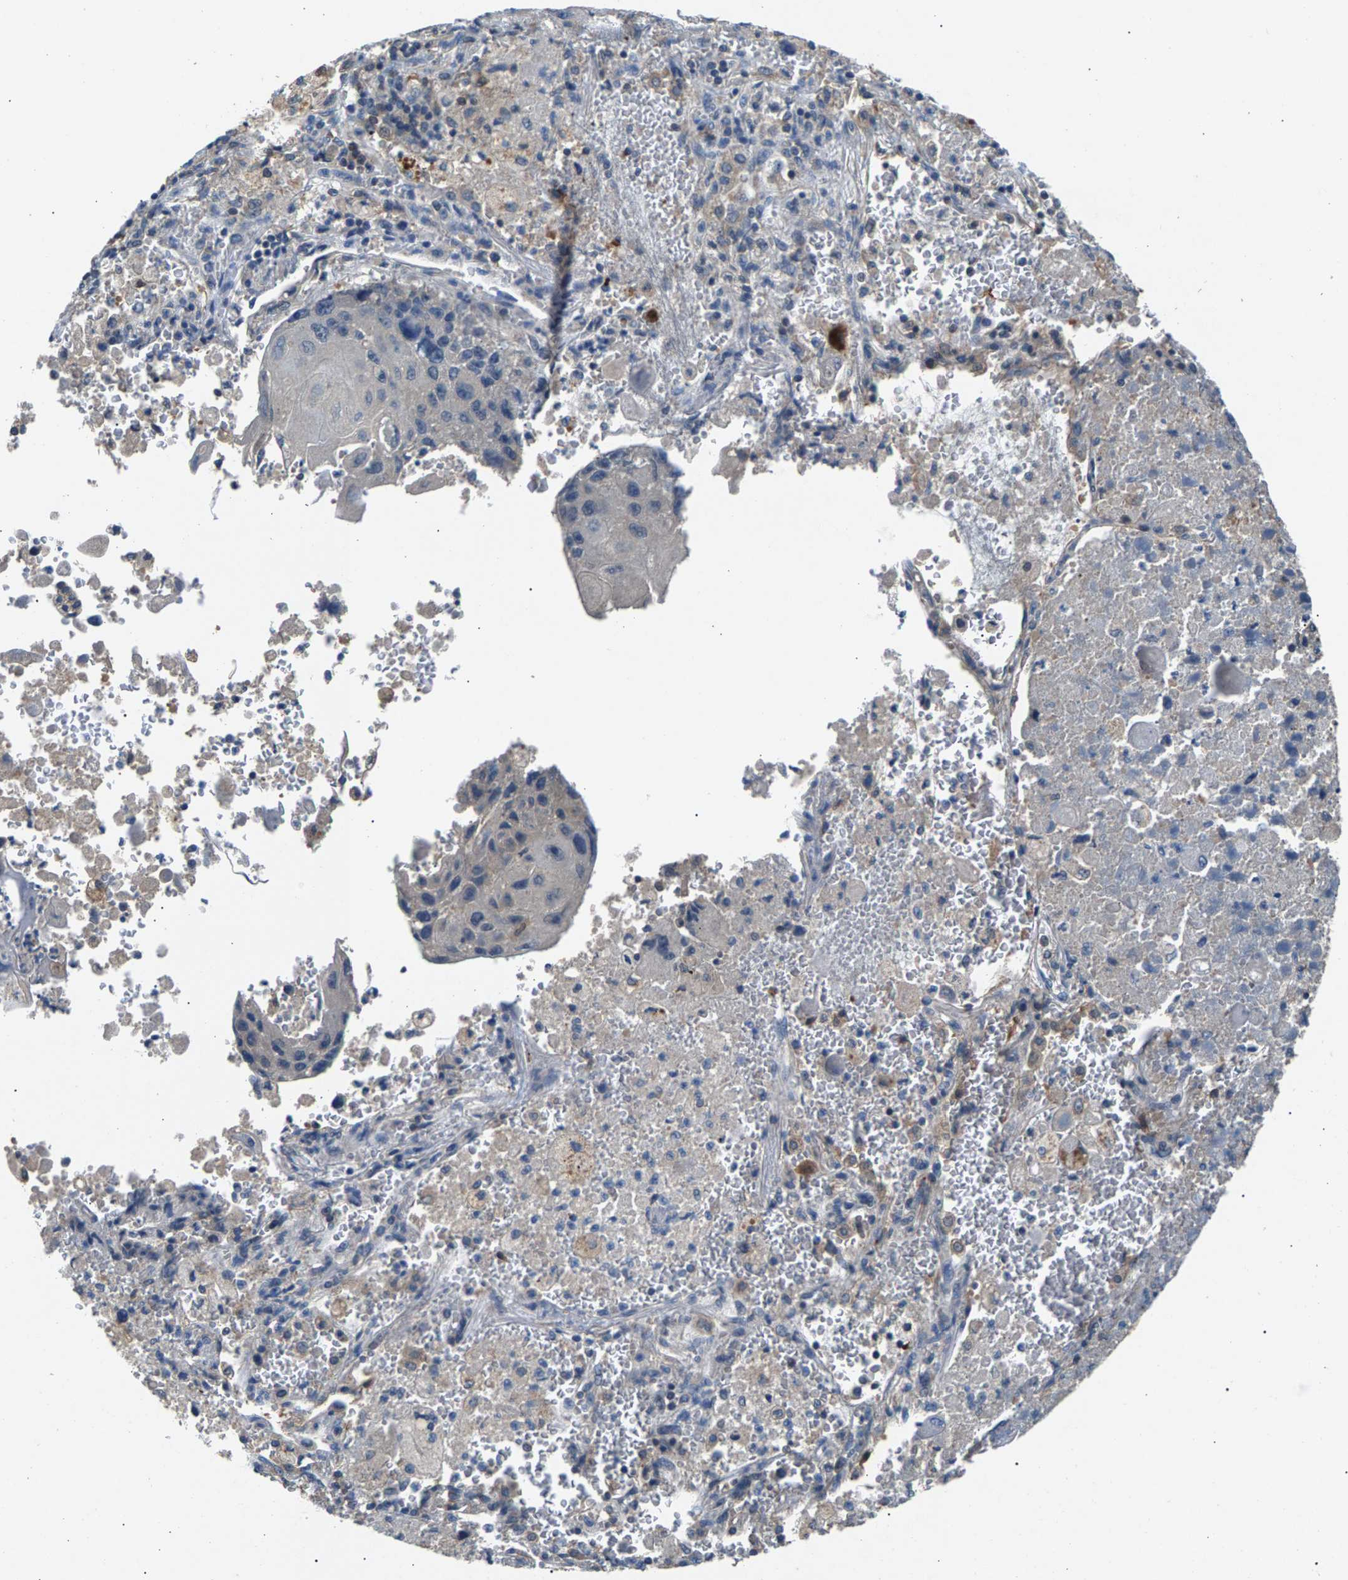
{"staining": {"intensity": "negative", "quantity": "none", "location": "none"}, "tissue": "lung cancer", "cell_type": "Tumor cells", "image_type": "cancer", "snomed": [{"axis": "morphology", "description": "Squamous cell carcinoma, NOS"}, {"axis": "topography", "description": "Lung"}], "caption": "Immunohistochemical staining of human lung cancer (squamous cell carcinoma) displays no significant expression in tumor cells. (DAB (3,3'-diaminobenzidine) immunohistochemistry with hematoxylin counter stain).", "gene": "NT5C", "patient": {"sex": "male", "age": 61}}